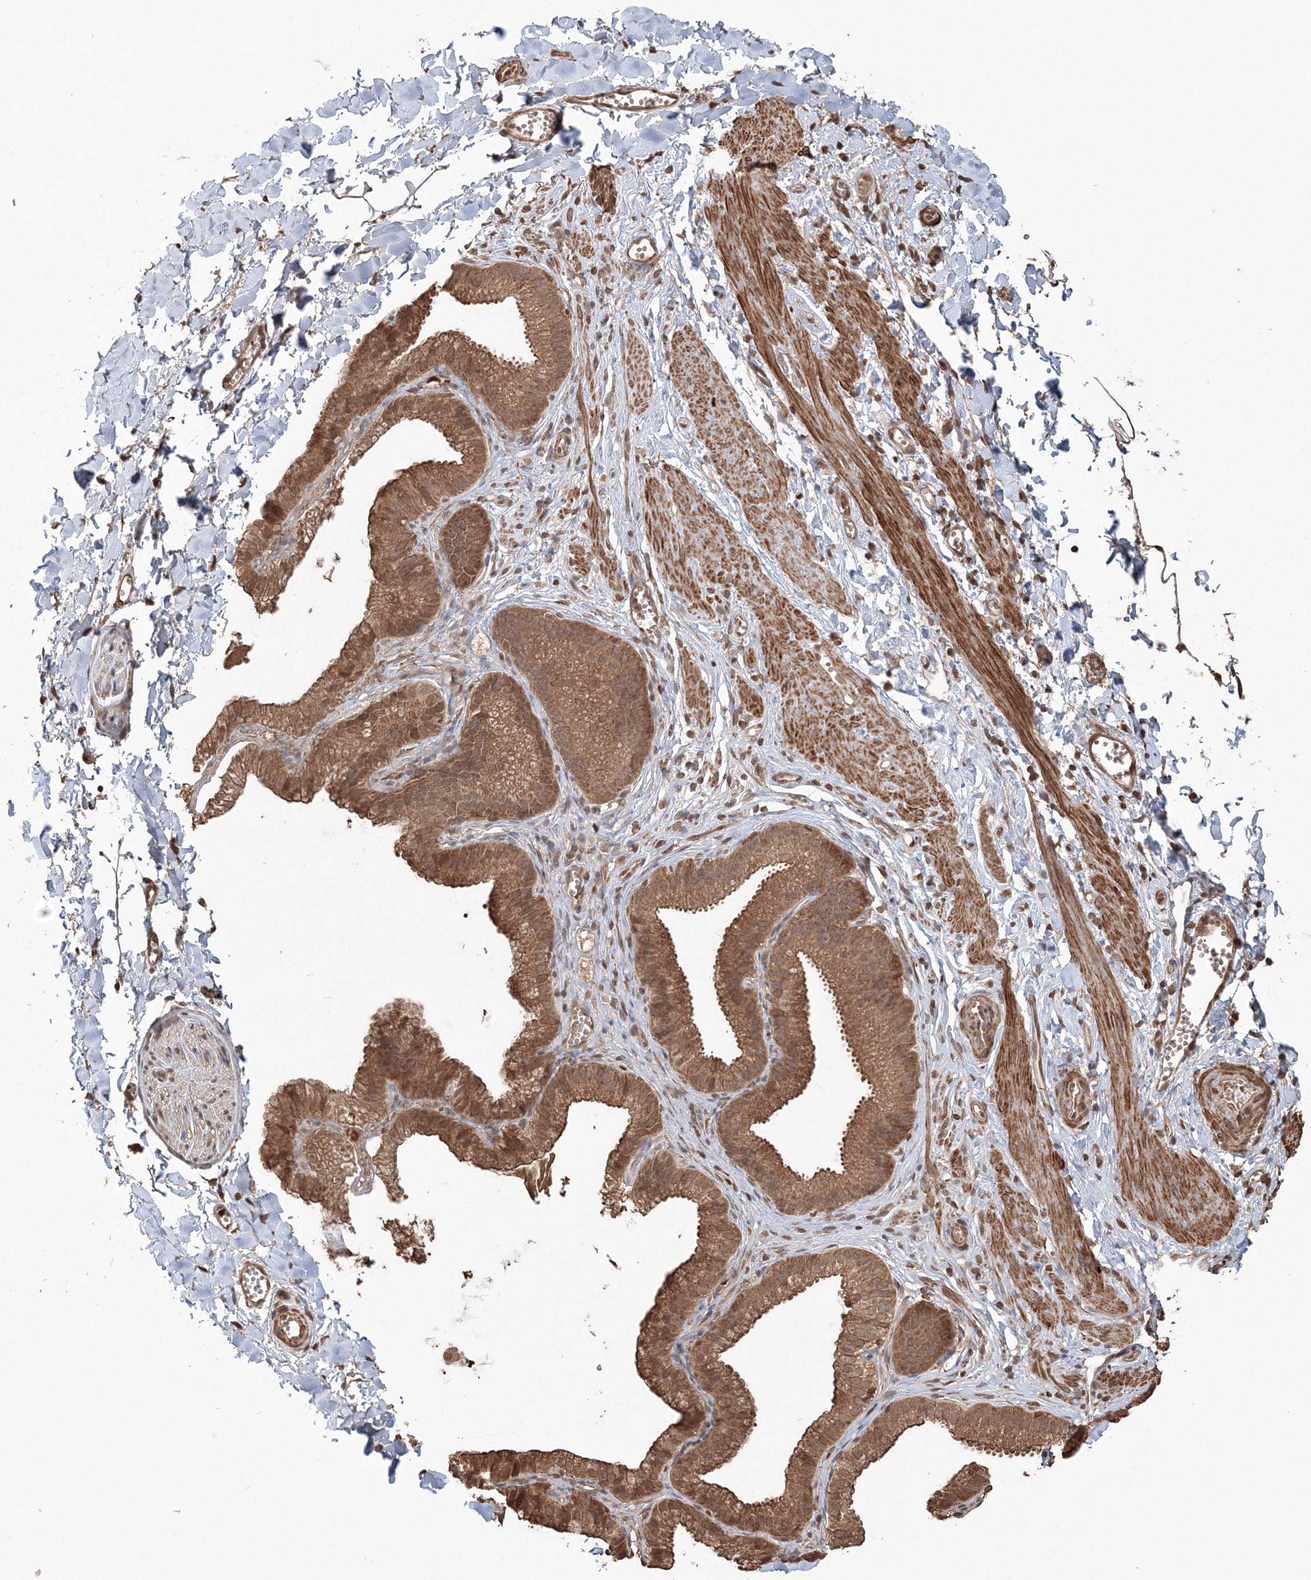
{"staining": {"intensity": "moderate", "quantity": "25%-75%", "location": "cytoplasmic/membranous"}, "tissue": "adipose tissue", "cell_type": "Adipocytes", "image_type": "normal", "snomed": [{"axis": "morphology", "description": "Normal tissue, NOS"}, {"axis": "topography", "description": "Gallbladder"}, {"axis": "topography", "description": "Peripheral nerve tissue"}], "caption": "This image displays immunohistochemistry staining of normal adipose tissue, with medium moderate cytoplasmic/membranous staining in approximately 25%-75% of adipocytes.", "gene": "CCDC122", "patient": {"sex": "male", "age": 38}}